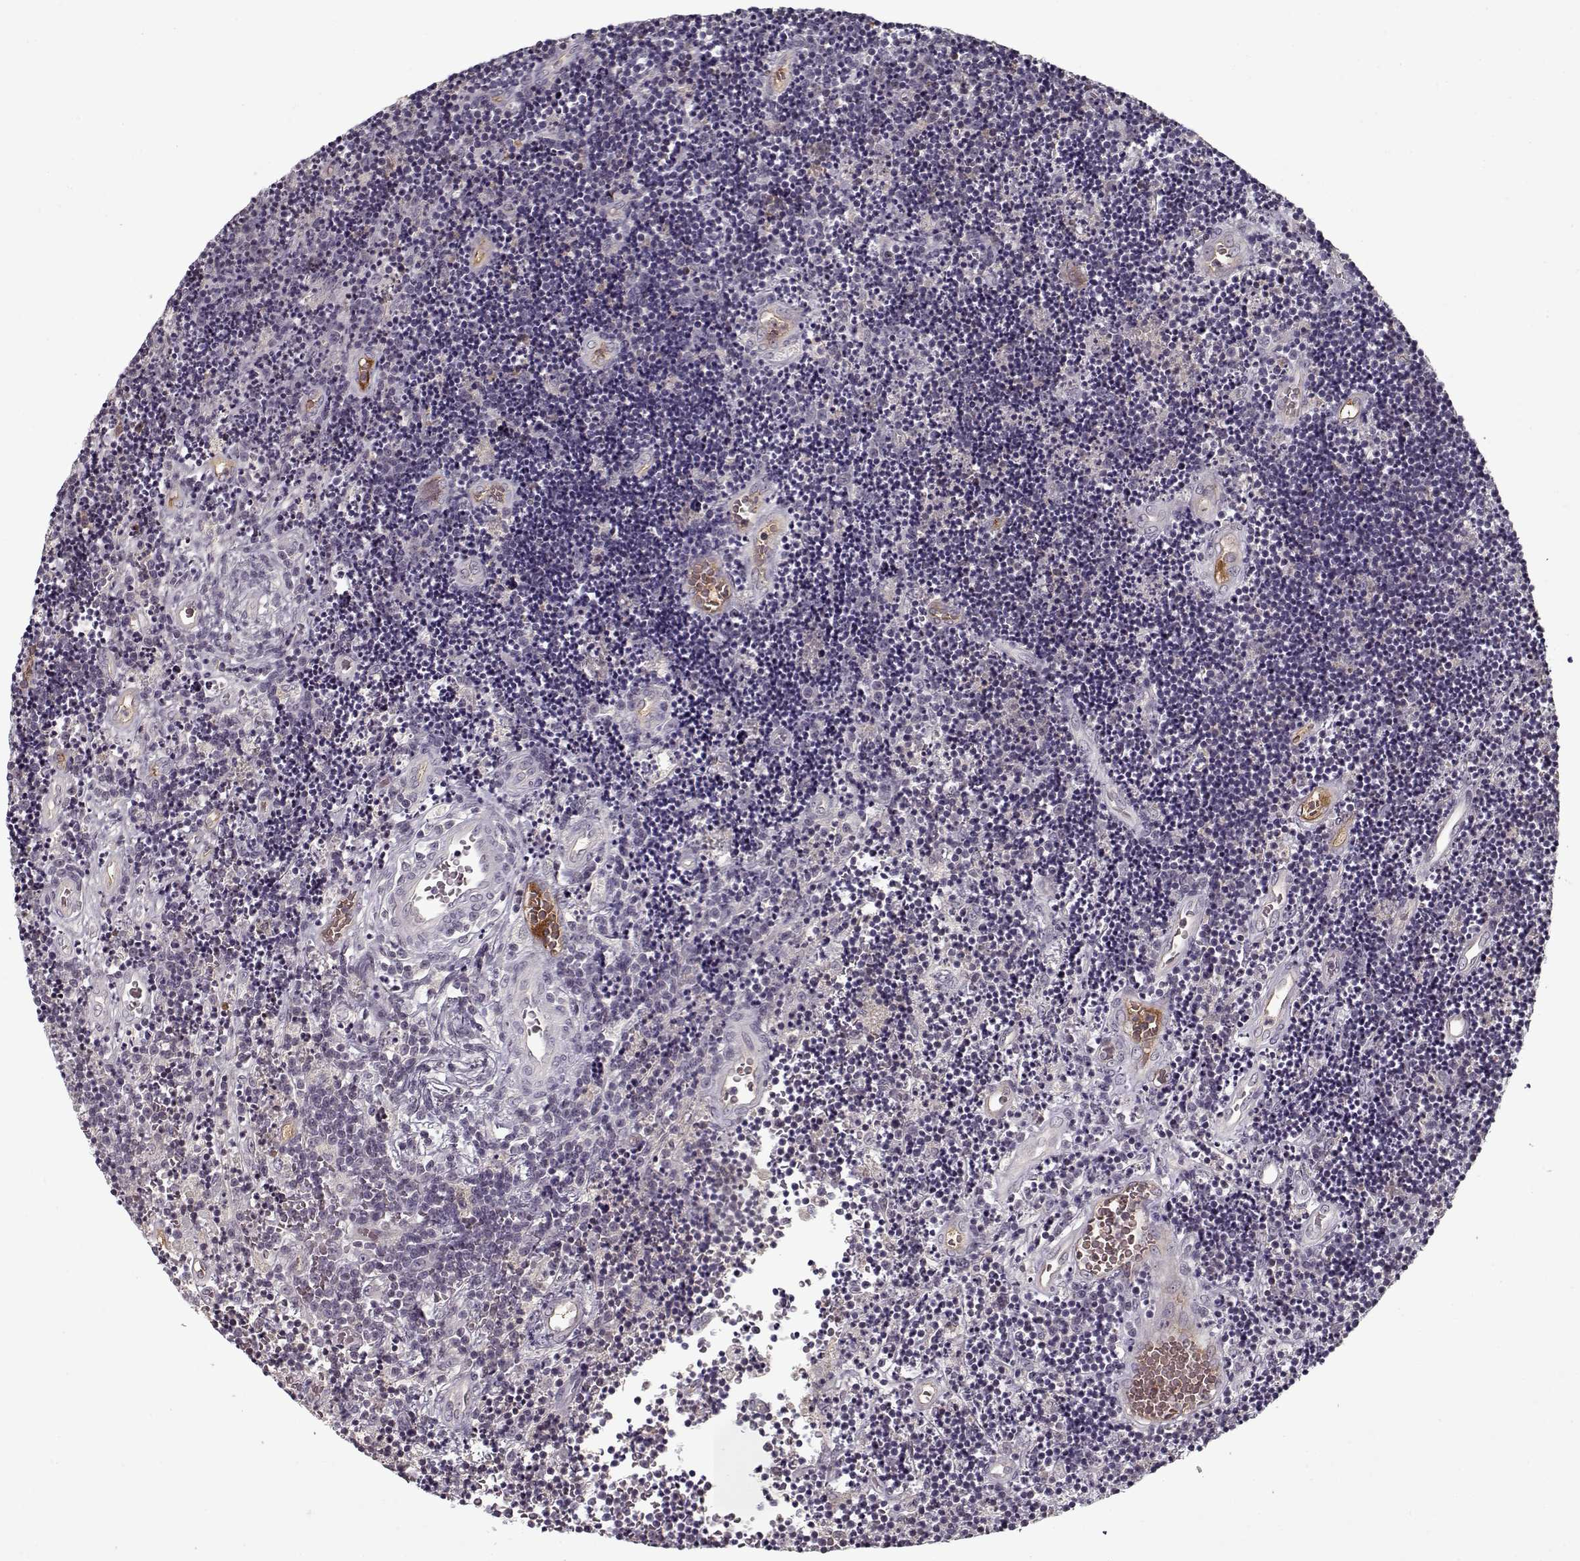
{"staining": {"intensity": "negative", "quantity": "none", "location": "none"}, "tissue": "lymphoma", "cell_type": "Tumor cells", "image_type": "cancer", "snomed": [{"axis": "morphology", "description": "Malignant lymphoma, non-Hodgkin's type, Low grade"}, {"axis": "topography", "description": "Brain"}], "caption": "Immunohistochemical staining of human low-grade malignant lymphoma, non-Hodgkin's type exhibits no significant expression in tumor cells. The staining was performed using DAB (3,3'-diaminobenzidine) to visualize the protein expression in brown, while the nuclei were stained in blue with hematoxylin (Magnification: 20x).", "gene": "AFM", "patient": {"sex": "female", "age": 66}}